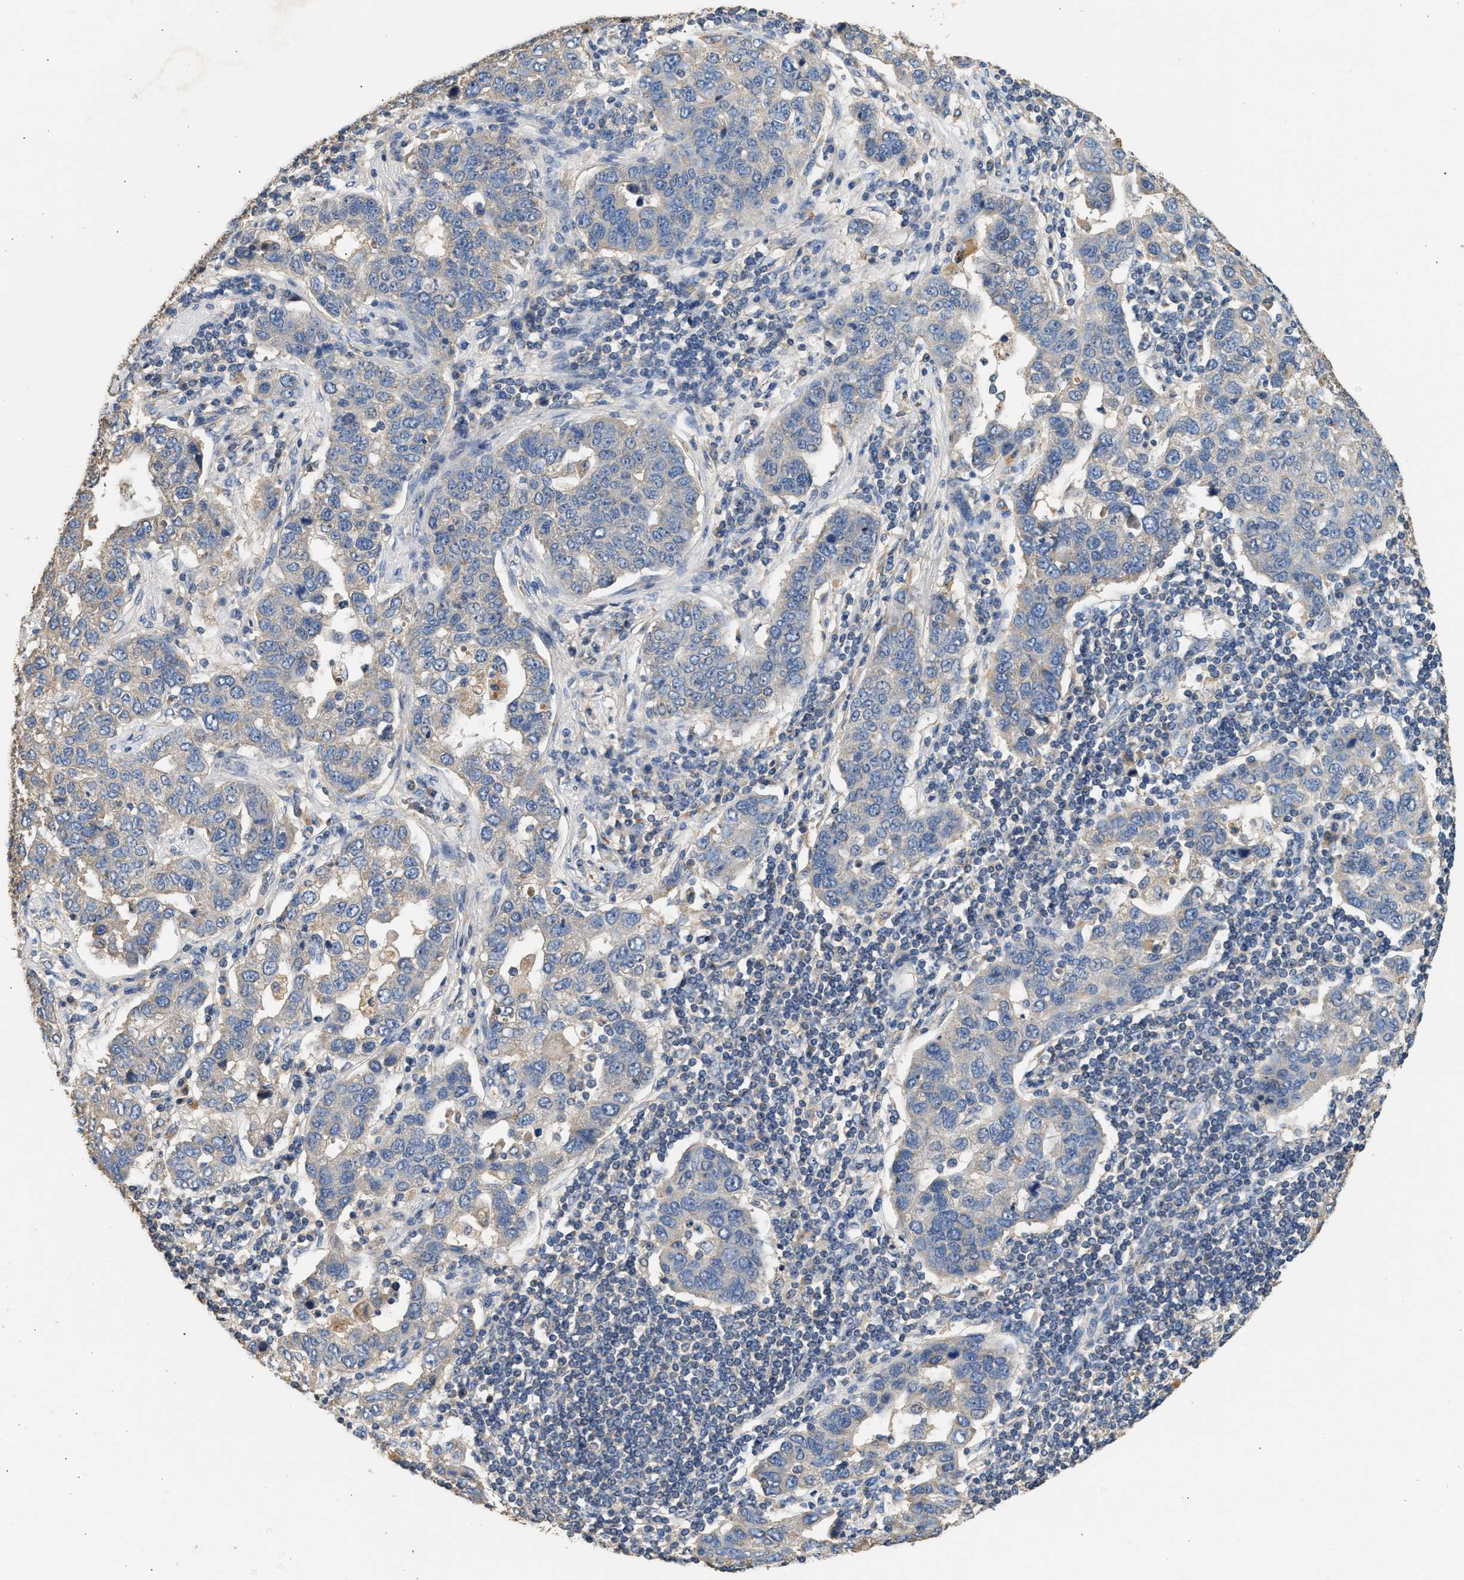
{"staining": {"intensity": "negative", "quantity": "none", "location": "none"}, "tissue": "pancreatic cancer", "cell_type": "Tumor cells", "image_type": "cancer", "snomed": [{"axis": "morphology", "description": "Adenocarcinoma, NOS"}, {"axis": "topography", "description": "Pancreas"}], "caption": "Tumor cells show no significant expression in pancreatic adenocarcinoma. (Immunohistochemistry (ihc), brightfield microscopy, high magnification).", "gene": "WDR31", "patient": {"sex": "female", "age": 61}}